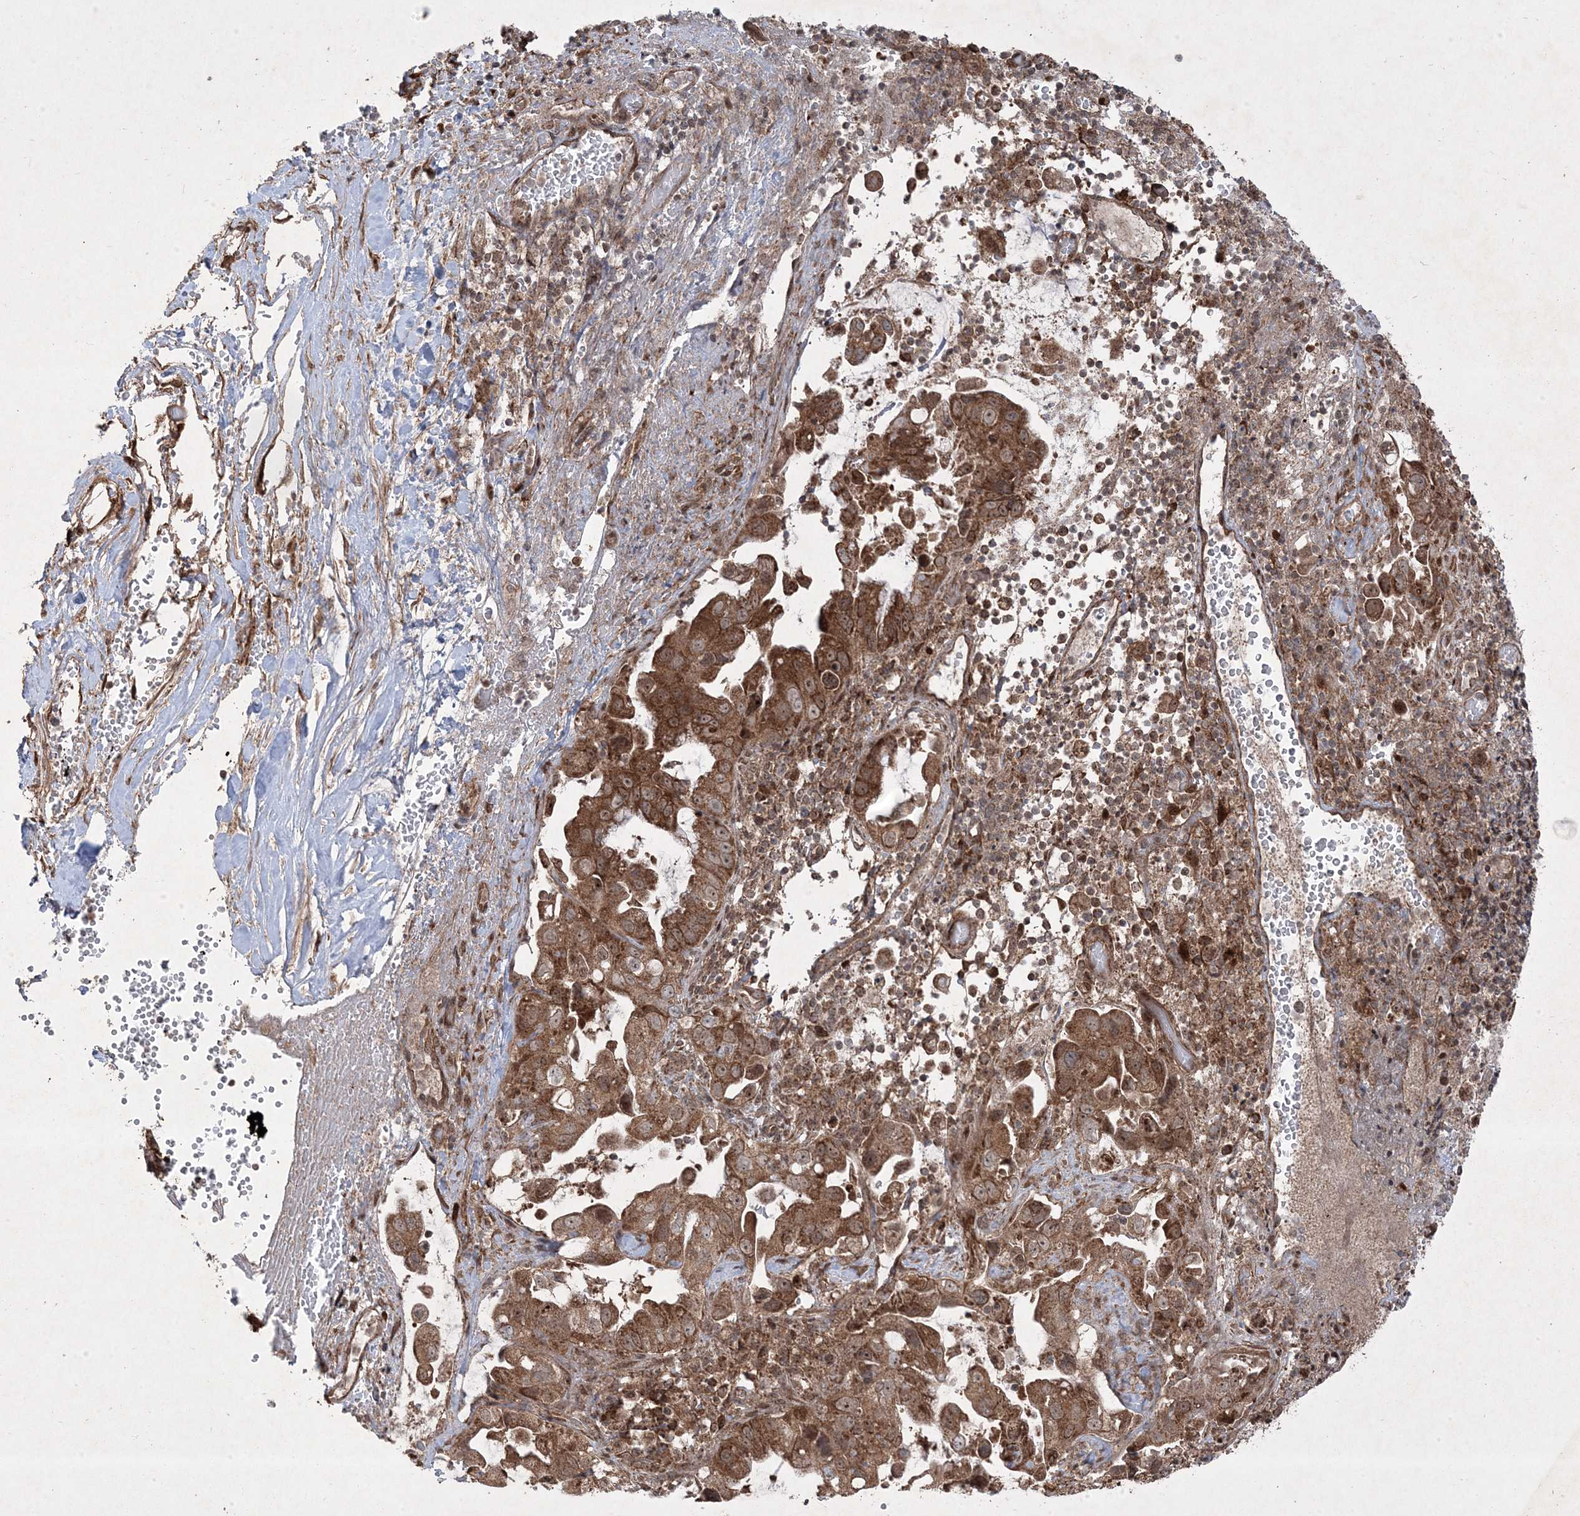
{"staining": {"intensity": "moderate", "quantity": ">75%", "location": "cytoplasmic/membranous,nuclear"}, "tissue": "pancreatic cancer", "cell_type": "Tumor cells", "image_type": "cancer", "snomed": [{"axis": "morphology", "description": "Inflammation, NOS"}, {"axis": "morphology", "description": "Adenocarcinoma, NOS"}, {"axis": "topography", "description": "Pancreas"}], "caption": "Pancreatic adenocarcinoma stained with IHC shows moderate cytoplasmic/membranous and nuclear positivity in approximately >75% of tumor cells. (DAB (3,3'-diaminobenzidine) IHC, brown staining for protein, blue staining for nuclei).", "gene": "PLEKHM2", "patient": {"sex": "female", "age": 56}}